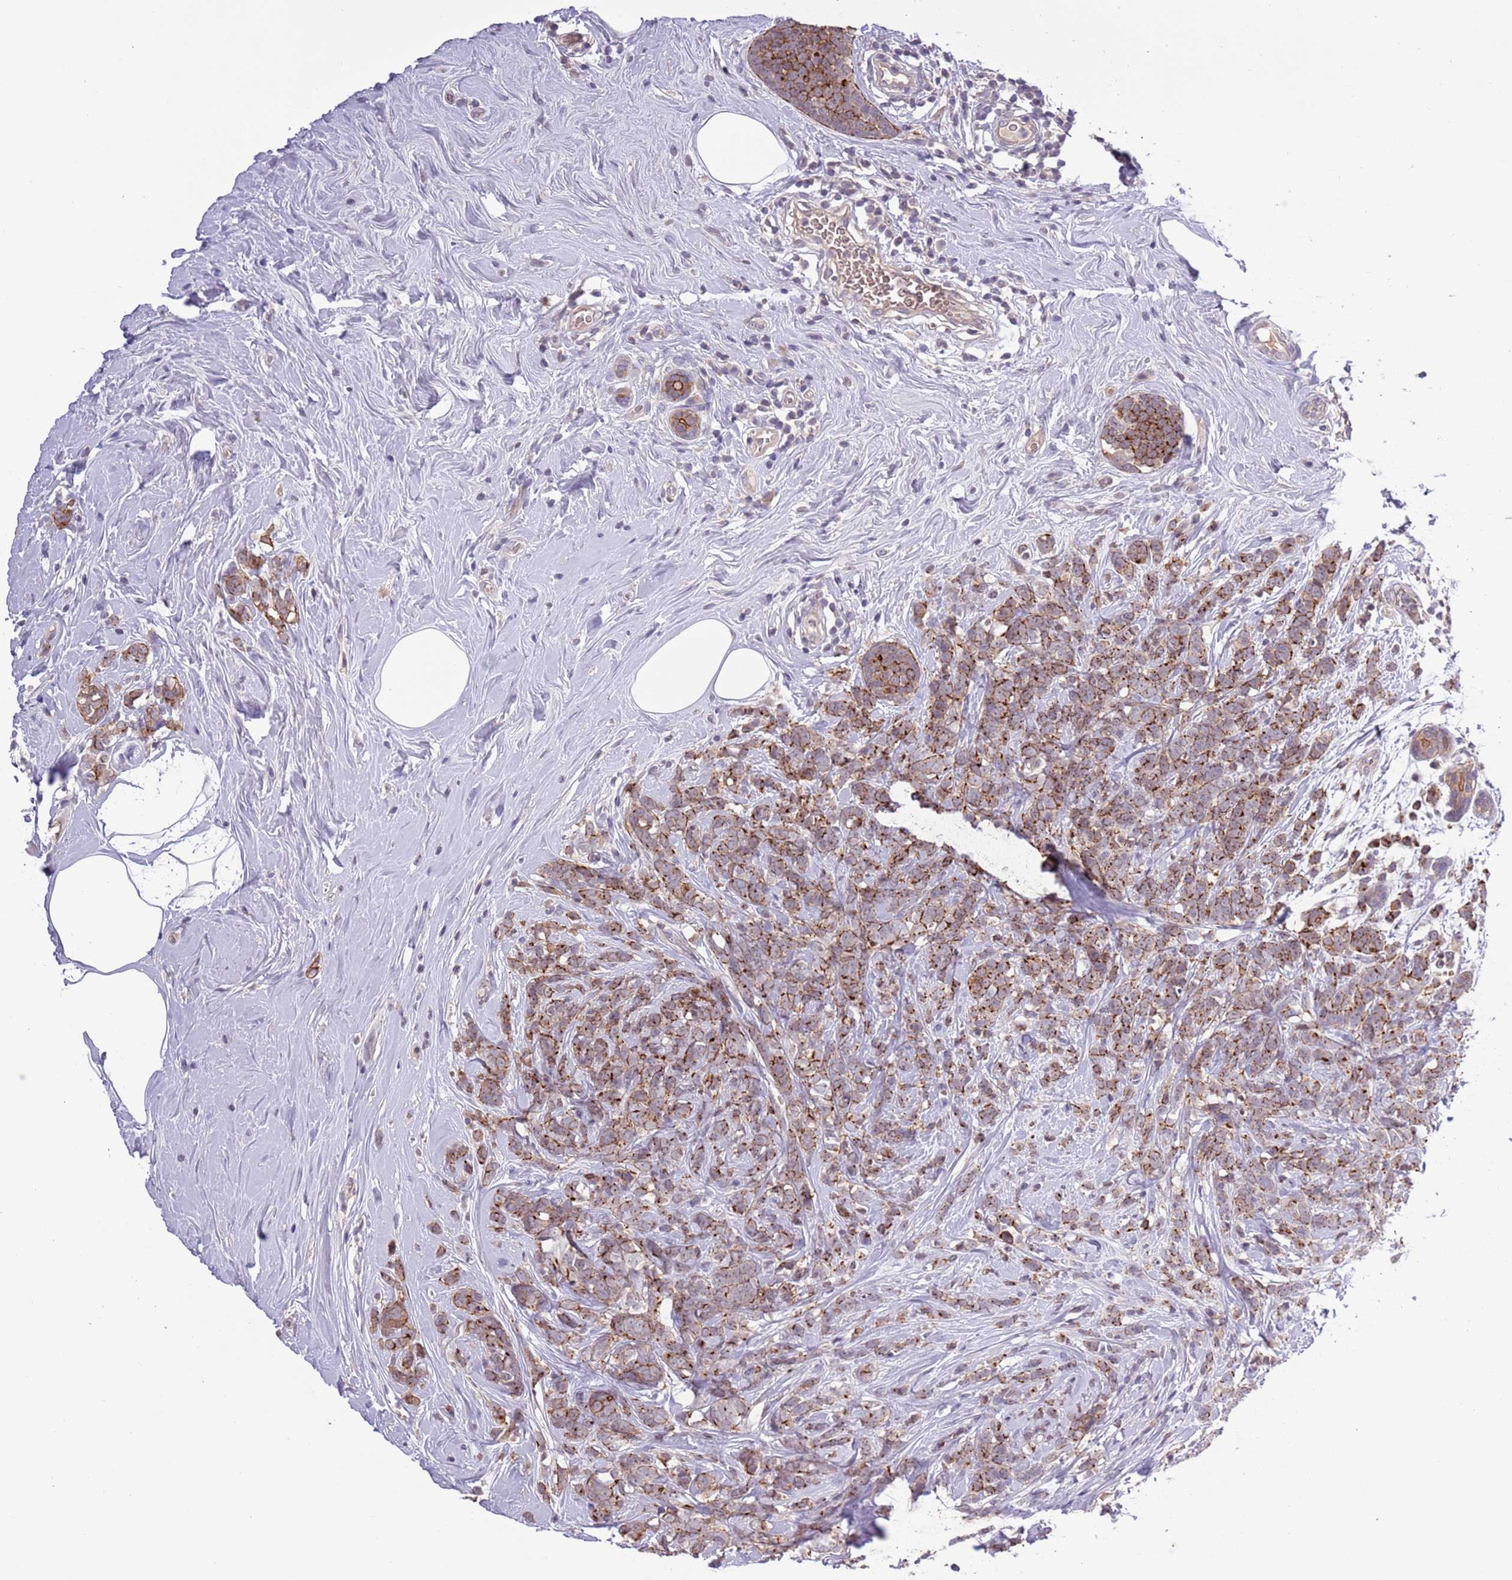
{"staining": {"intensity": "moderate", "quantity": ">75%", "location": "cytoplasmic/membranous"}, "tissue": "breast cancer", "cell_type": "Tumor cells", "image_type": "cancer", "snomed": [{"axis": "morphology", "description": "Lobular carcinoma"}, {"axis": "topography", "description": "Breast"}], "caption": "Breast lobular carcinoma stained with a protein marker demonstrates moderate staining in tumor cells.", "gene": "SHROOM3", "patient": {"sex": "female", "age": 58}}